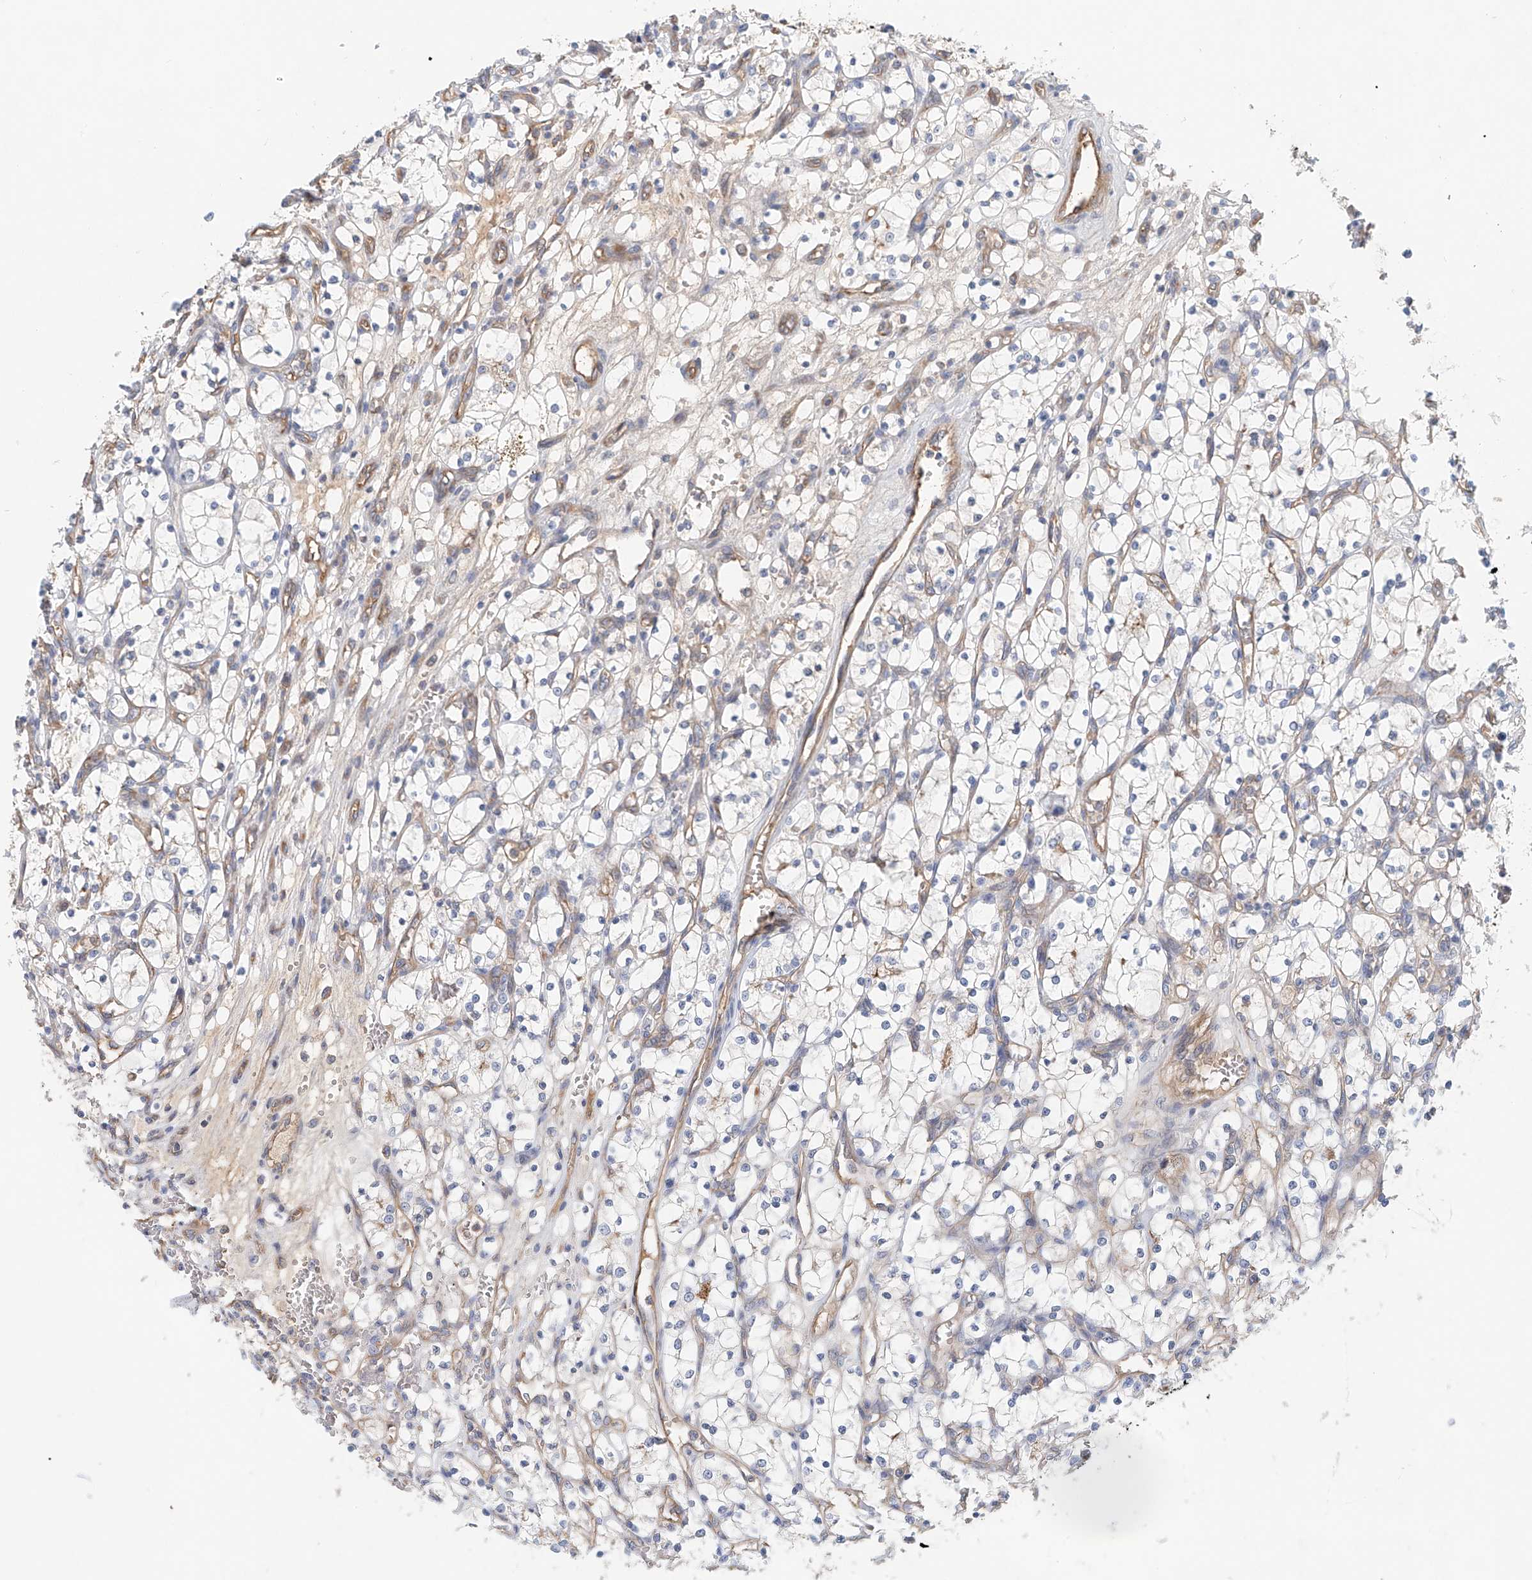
{"staining": {"intensity": "negative", "quantity": "none", "location": "none"}, "tissue": "renal cancer", "cell_type": "Tumor cells", "image_type": "cancer", "snomed": [{"axis": "morphology", "description": "Adenocarcinoma, NOS"}, {"axis": "topography", "description": "Kidney"}], "caption": "Adenocarcinoma (renal) was stained to show a protein in brown. There is no significant staining in tumor cells.", "gene": "FRYL", "patient": {"sex": "female", "age": 69}}